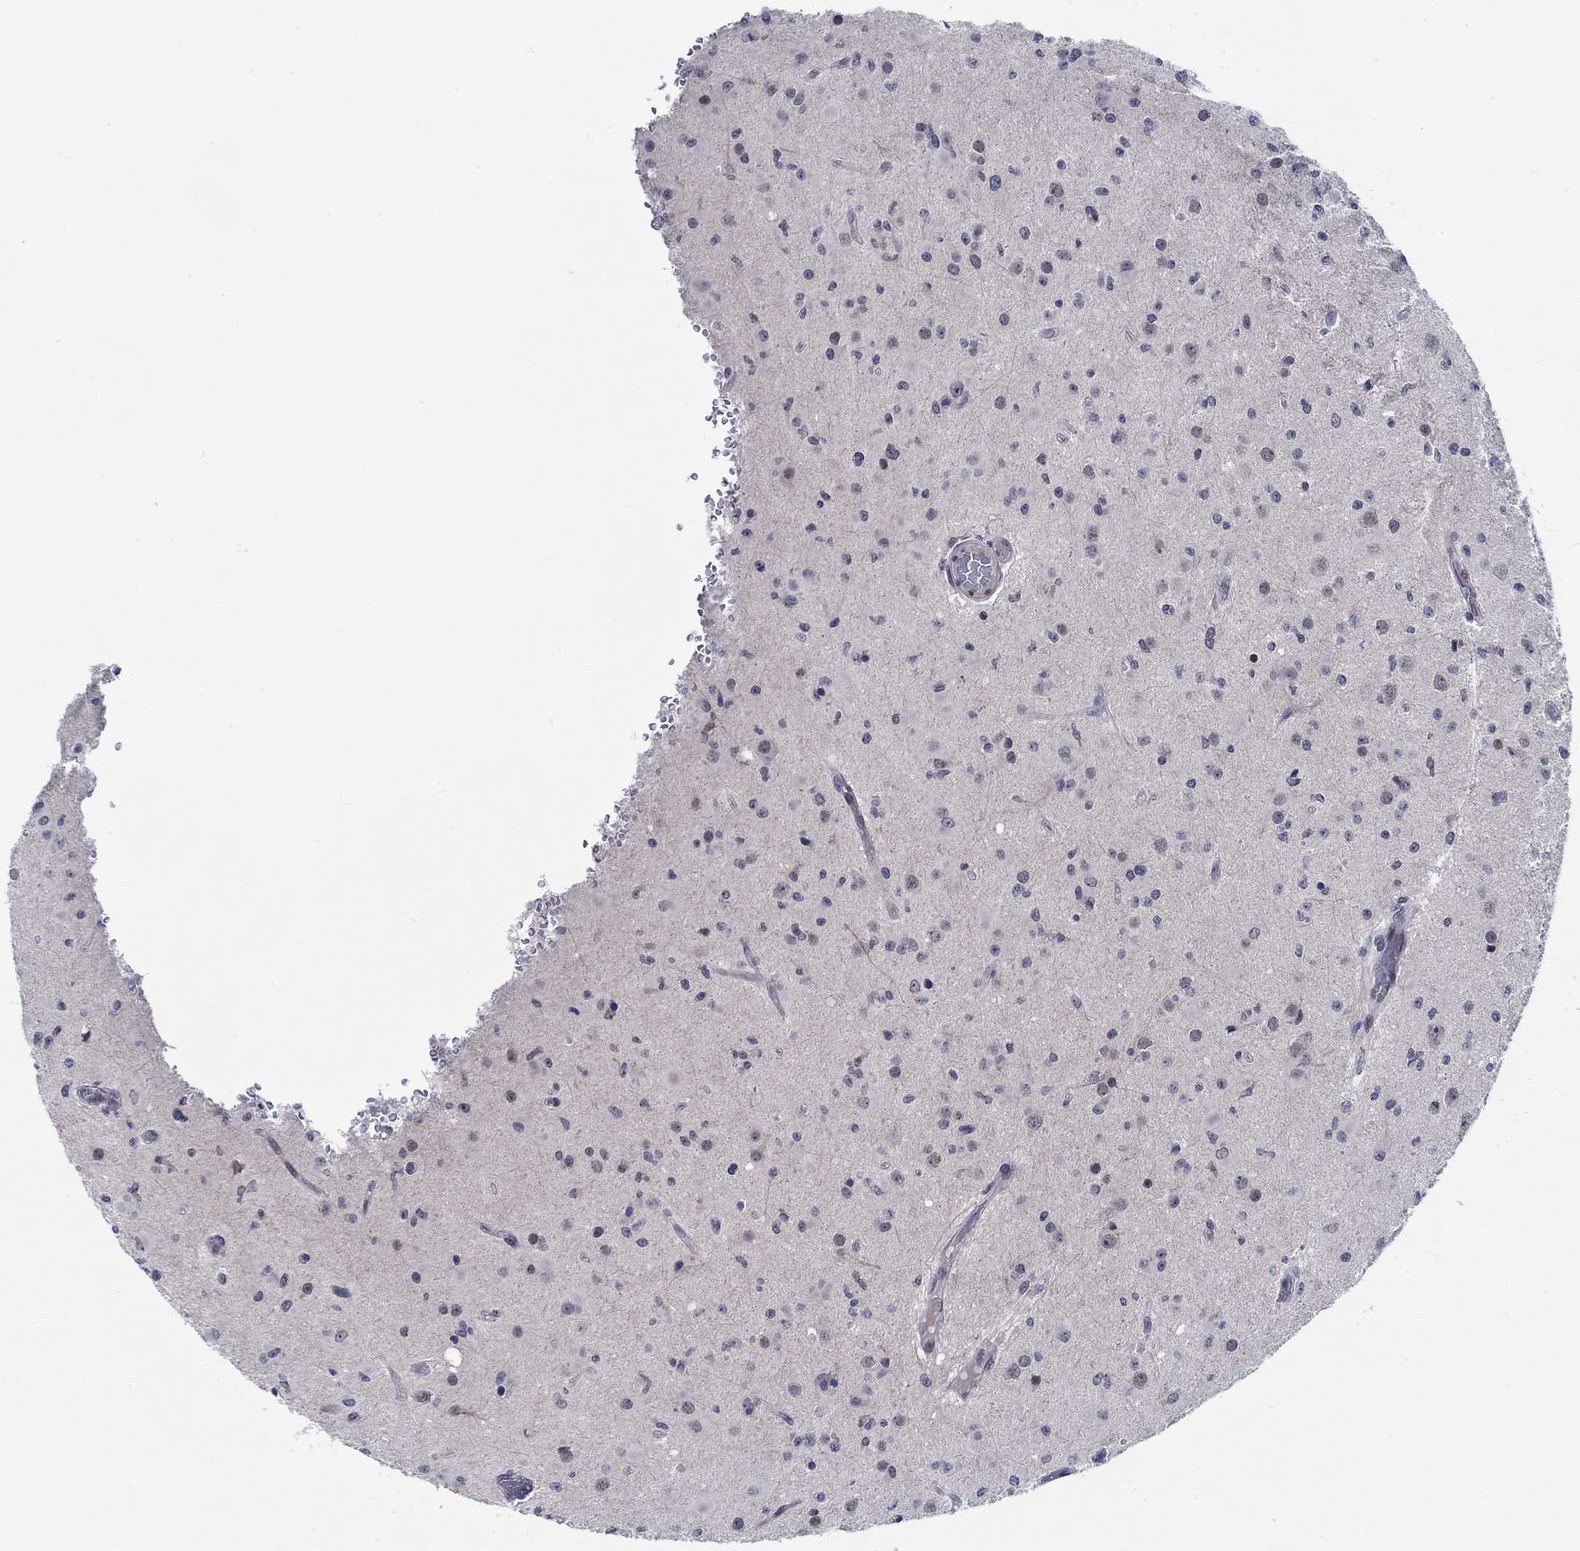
{"staining": {"intensity": "negative", "quantity": "none", "location": "none"}, "tissue": "glioma", "cell_type": "Tumor cells", "image_type": "cancer", "snomed": [{"axis": "morphology", "description": "Glioma, malignant, Low grade"}, {"axis": "topography", "description": "Brain"}], "caption": "The IHC histopathology image has no significant positivity in tumor cells of low-grade glioma (malignant) tissue.", "gene": "SLC34A1", "patient": {"sex": "female", "age": 45}}